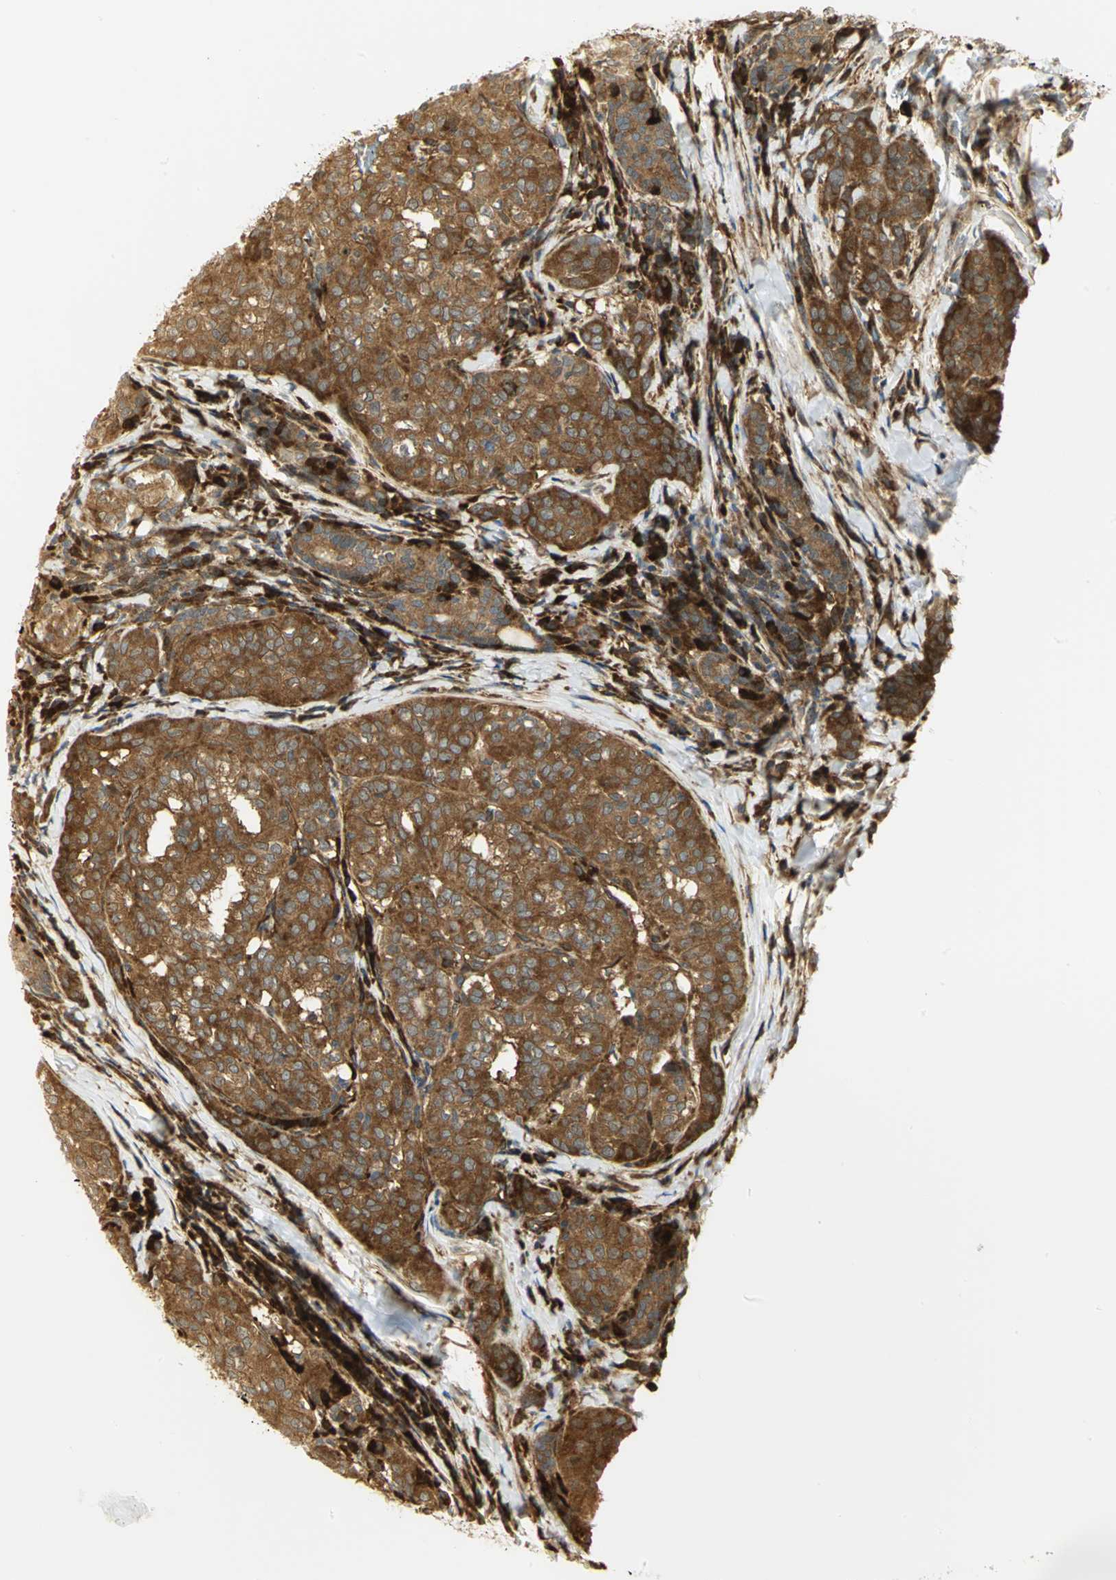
{"staining": {"intensity": "strong", "quantity": ">75%", "location": "cytoplasmic/membranous"}, "tissue": "thyroid cancer", "cell_type": "Tumor cells", "image_type": "cancer", "snomed": [{"axis": "morphology", "description": "Papillary adenocarcinoma, NOS"}, {"axis": "topography", "description": "Thyroid gland"}], "caption": "Protein expression analysis of human papillary adenocarcinoma (thyroid) reveals strong cytoplasmic/membranous positivity in approximately >75% of tumor cells.", "gene": "EEA1", "patient": {"sex": "female", "age": 30}}